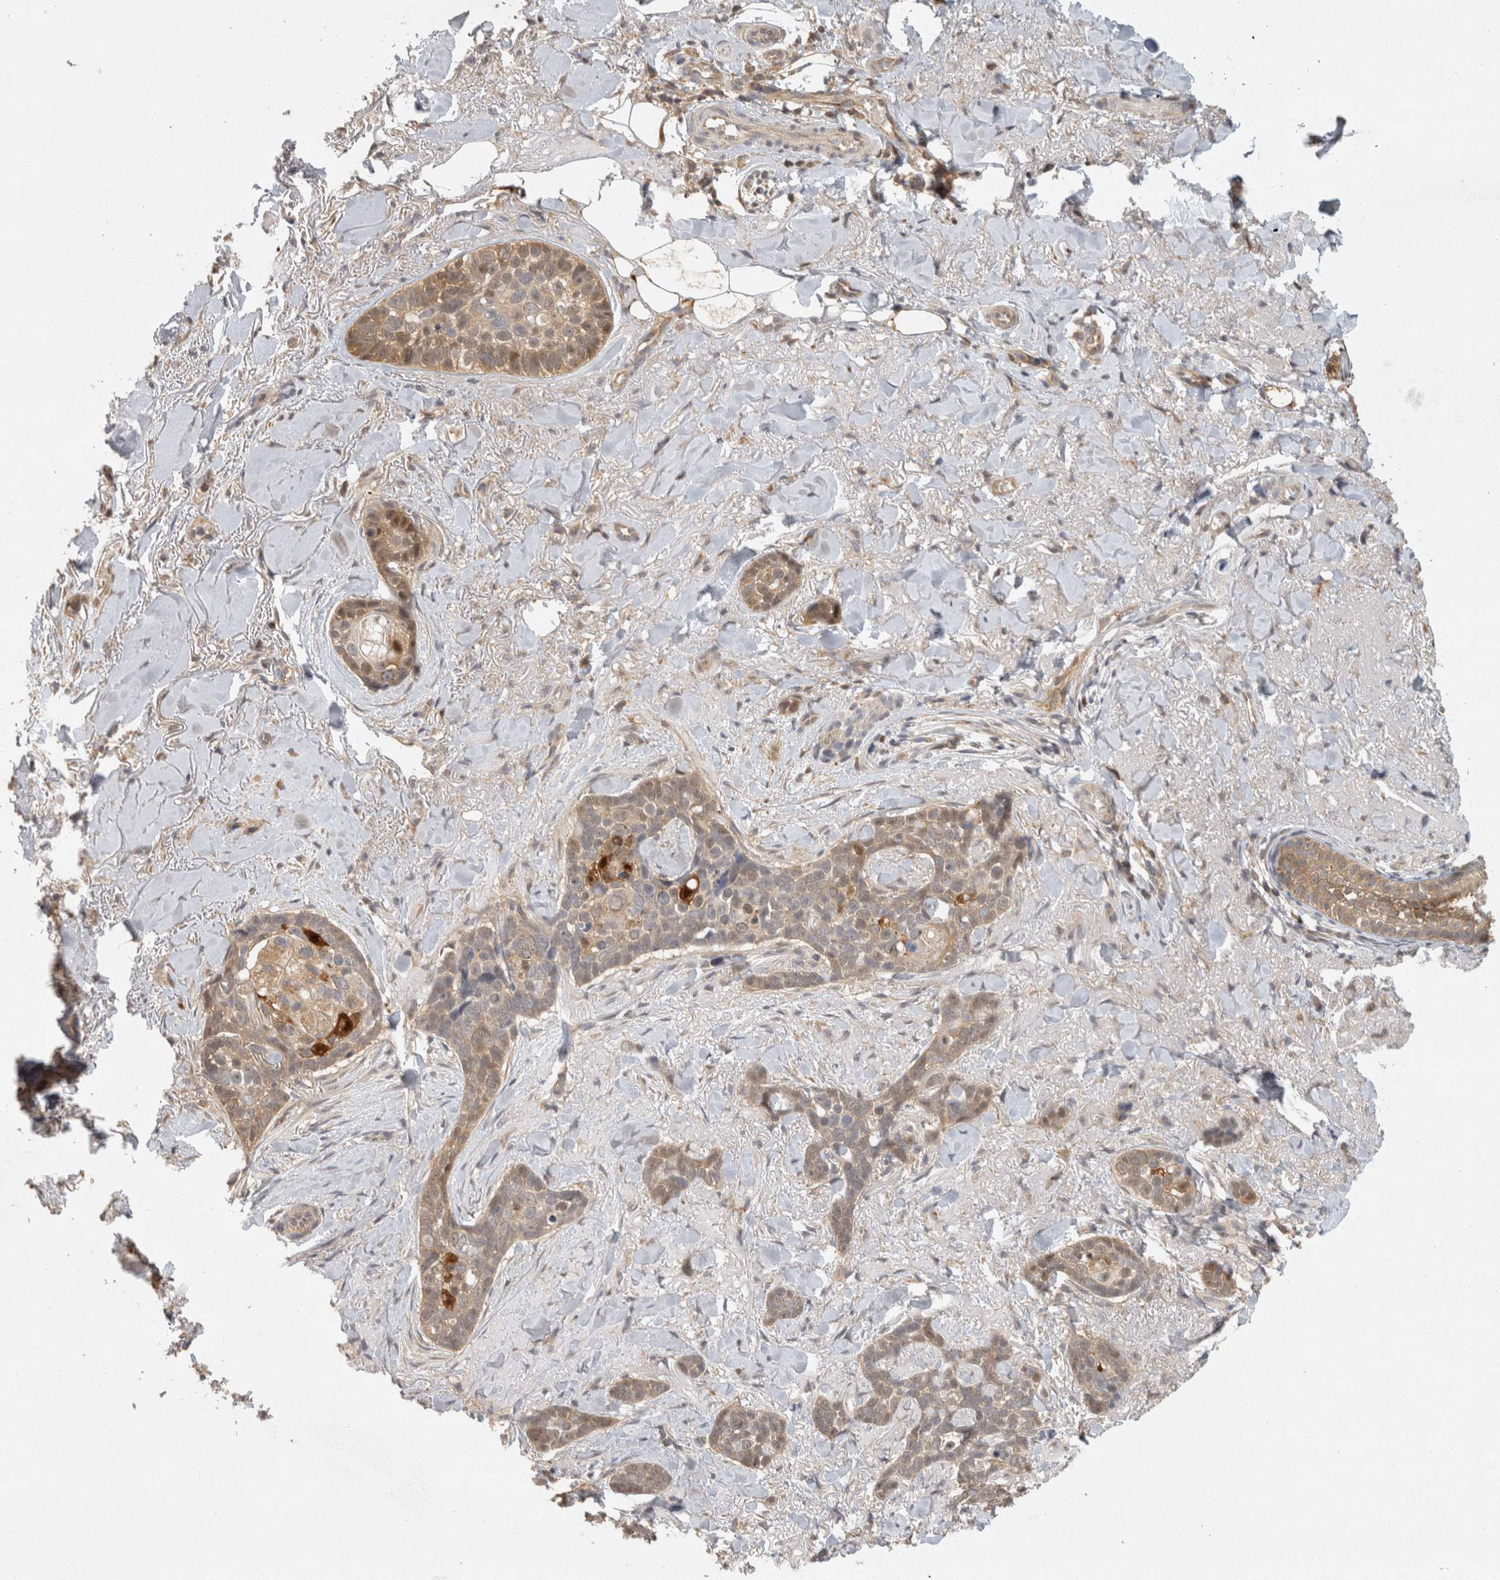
{"staining": {"intensity": "weak", "quantity": "25%-75%", "location": "cytoplasmic/membranous"}, "tissue": "skin cancer", "cell_type": "Tumor cells", "image_type": "cancer", "snomed": [{"axis": "morphology", "description": "Basal cell carcinoma"}, {"axis": "topography", "description": "Skin"}], "caption": "IHC image of human basal cell carcinoma (skin) stained for a protein (brown), which demonstrates low levels of weak cytoplasmic/membranous expression in about 25%-75% of tumor cells.", "gene": "ACAT2", "patient": {"sex": "female", "age": 82}}